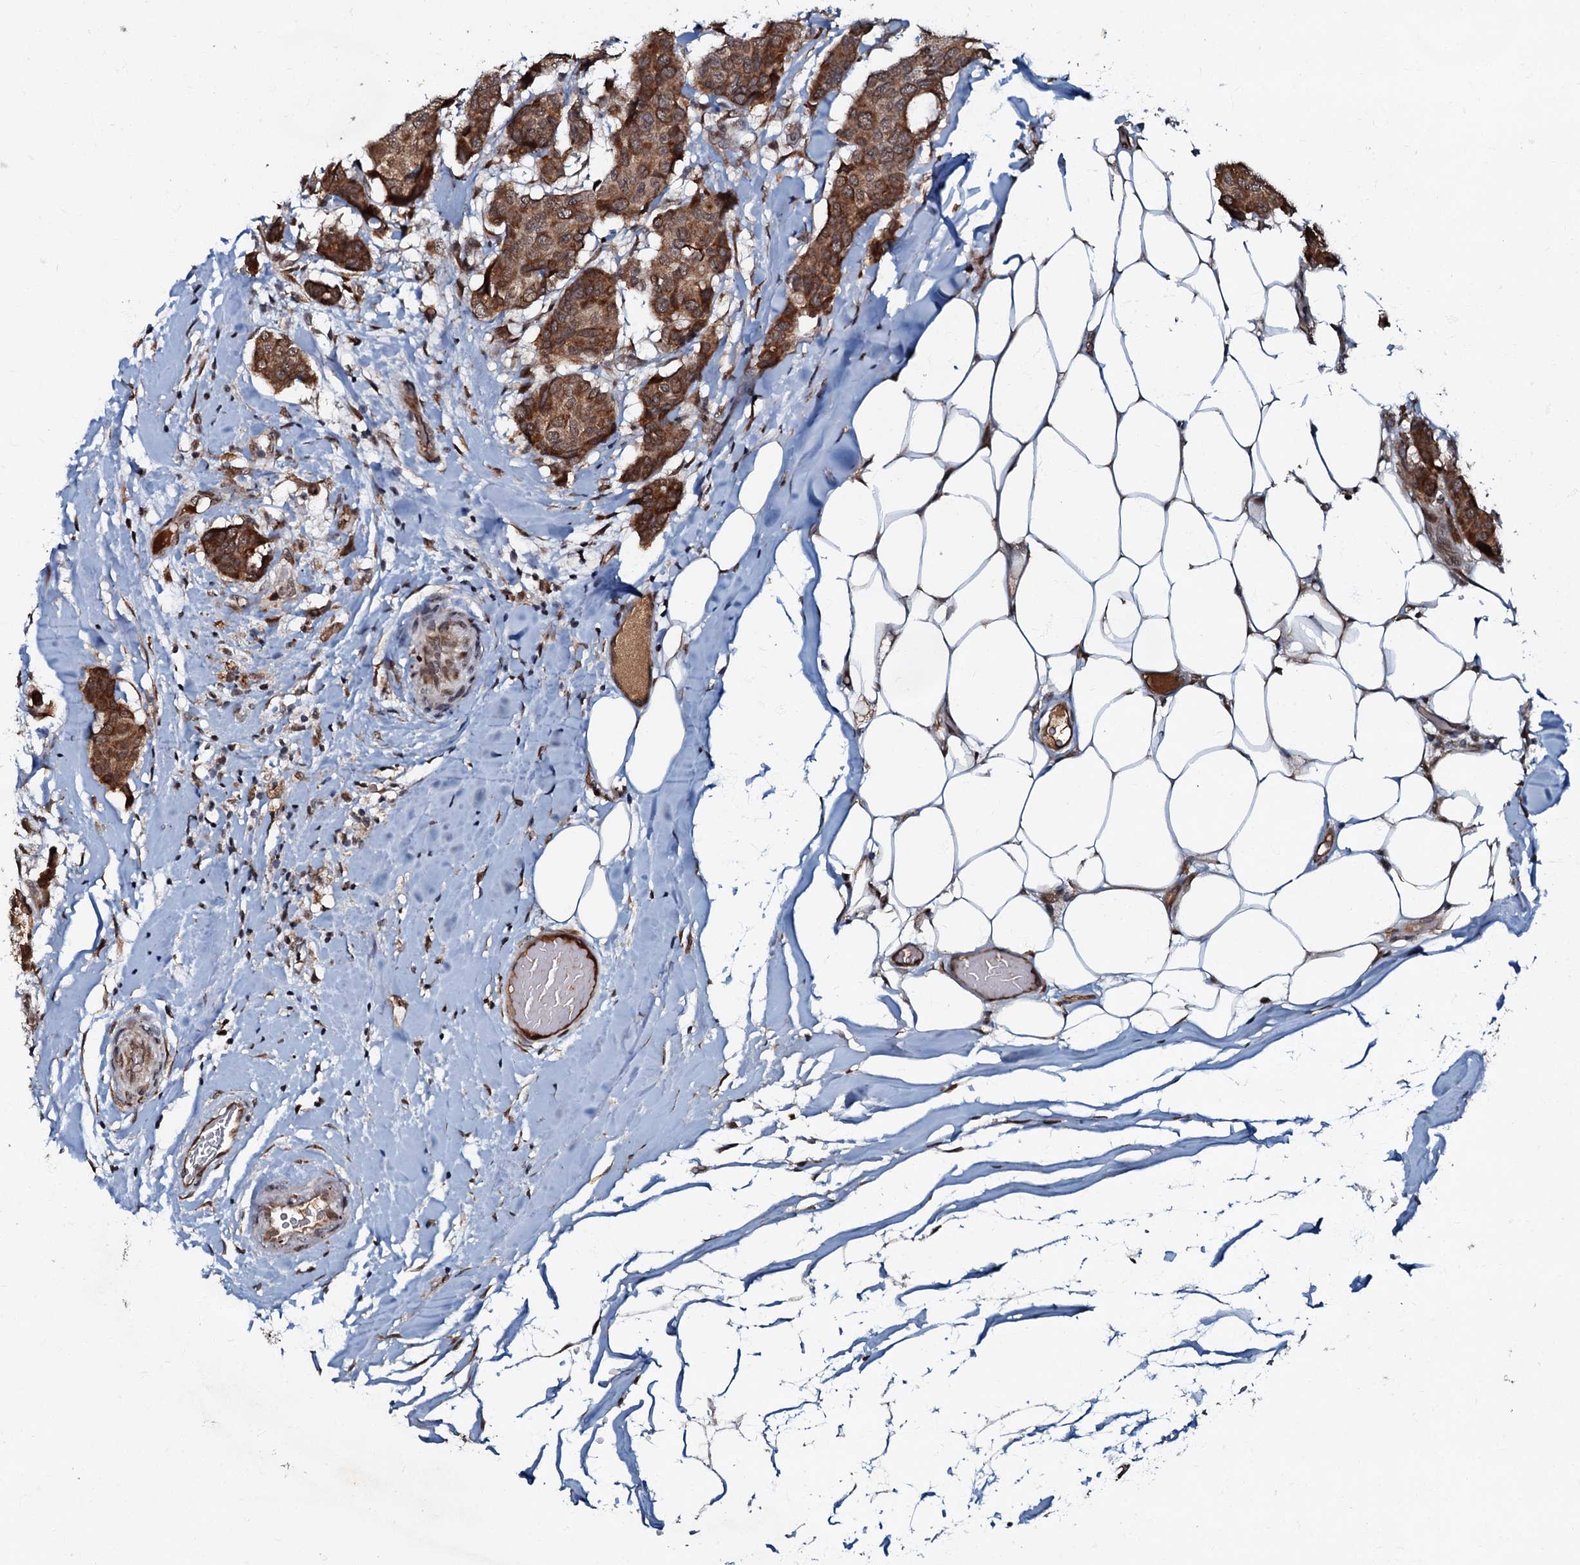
{"staining": {"intensity": "moderate", "quantity": ">75%", "location": "cytoplasmic/membranous"}, "tissue": "breast cancer", "cell_type": "Tumor cells", "image_type": "cancer", "snomed": [{"axis": "morphology", "description": "Duct carcinoma"}, {"axis": "topography", "description": "Breast"}], "caption": "Immunohistochemistry (IHC) micrograph of neoplastic tissue: breast cancer stained using IHC displays medium levels of moderate protein expression localized specifically in the cytoplasmic/membranous of tumor cells, appearing as a cytoplasmic/membranous brown color.", "gene": "C18orf32", "patient": {"sex": "female", "age": 75}}